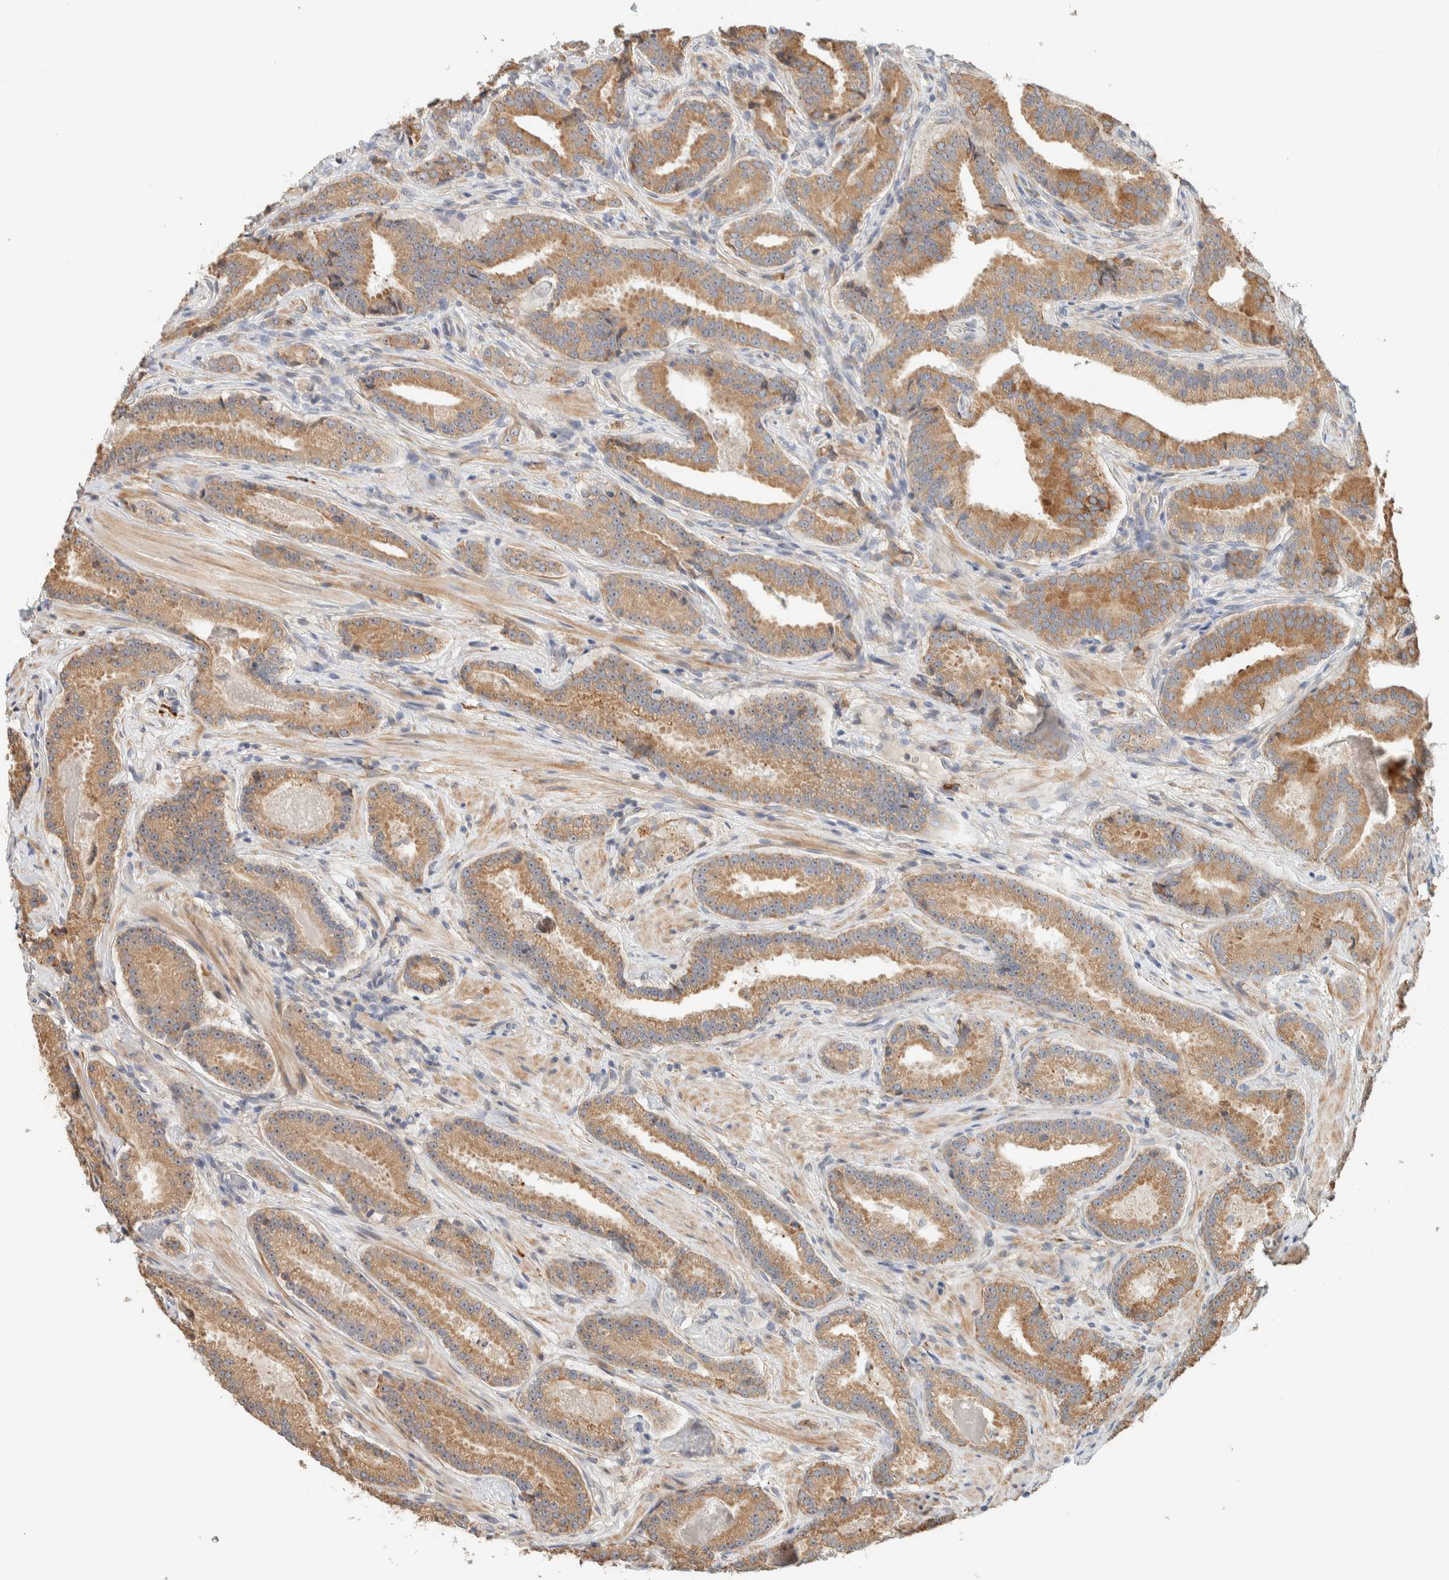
{"staining": {"intensity": "moderate", "quantity": ">75%", "location": "cytoplasmic/membranous"}, "tissue": "prostate cancer", "cell_type": "Tumor cells", "image_type": "cancer", "snomed": [{"axis": "morphology", "description": "Adenocarcinoma, Low grade"}, {"axis": "topography", "description": "Prostate"}], "caption": "IHC histopathology image of neoplastic tissue: adenocarcinoma (low-grade) (prostate) stained using immunohistochemistry (IHC) displays medium levels of moderate protein expression localized specifically in the cytoplasmic/membranous of tumor cells, appearing as a cytoplasmic/membranous brown color.", "gene": "KLHL40", "patient": {"sex": "male", "age": 51}}